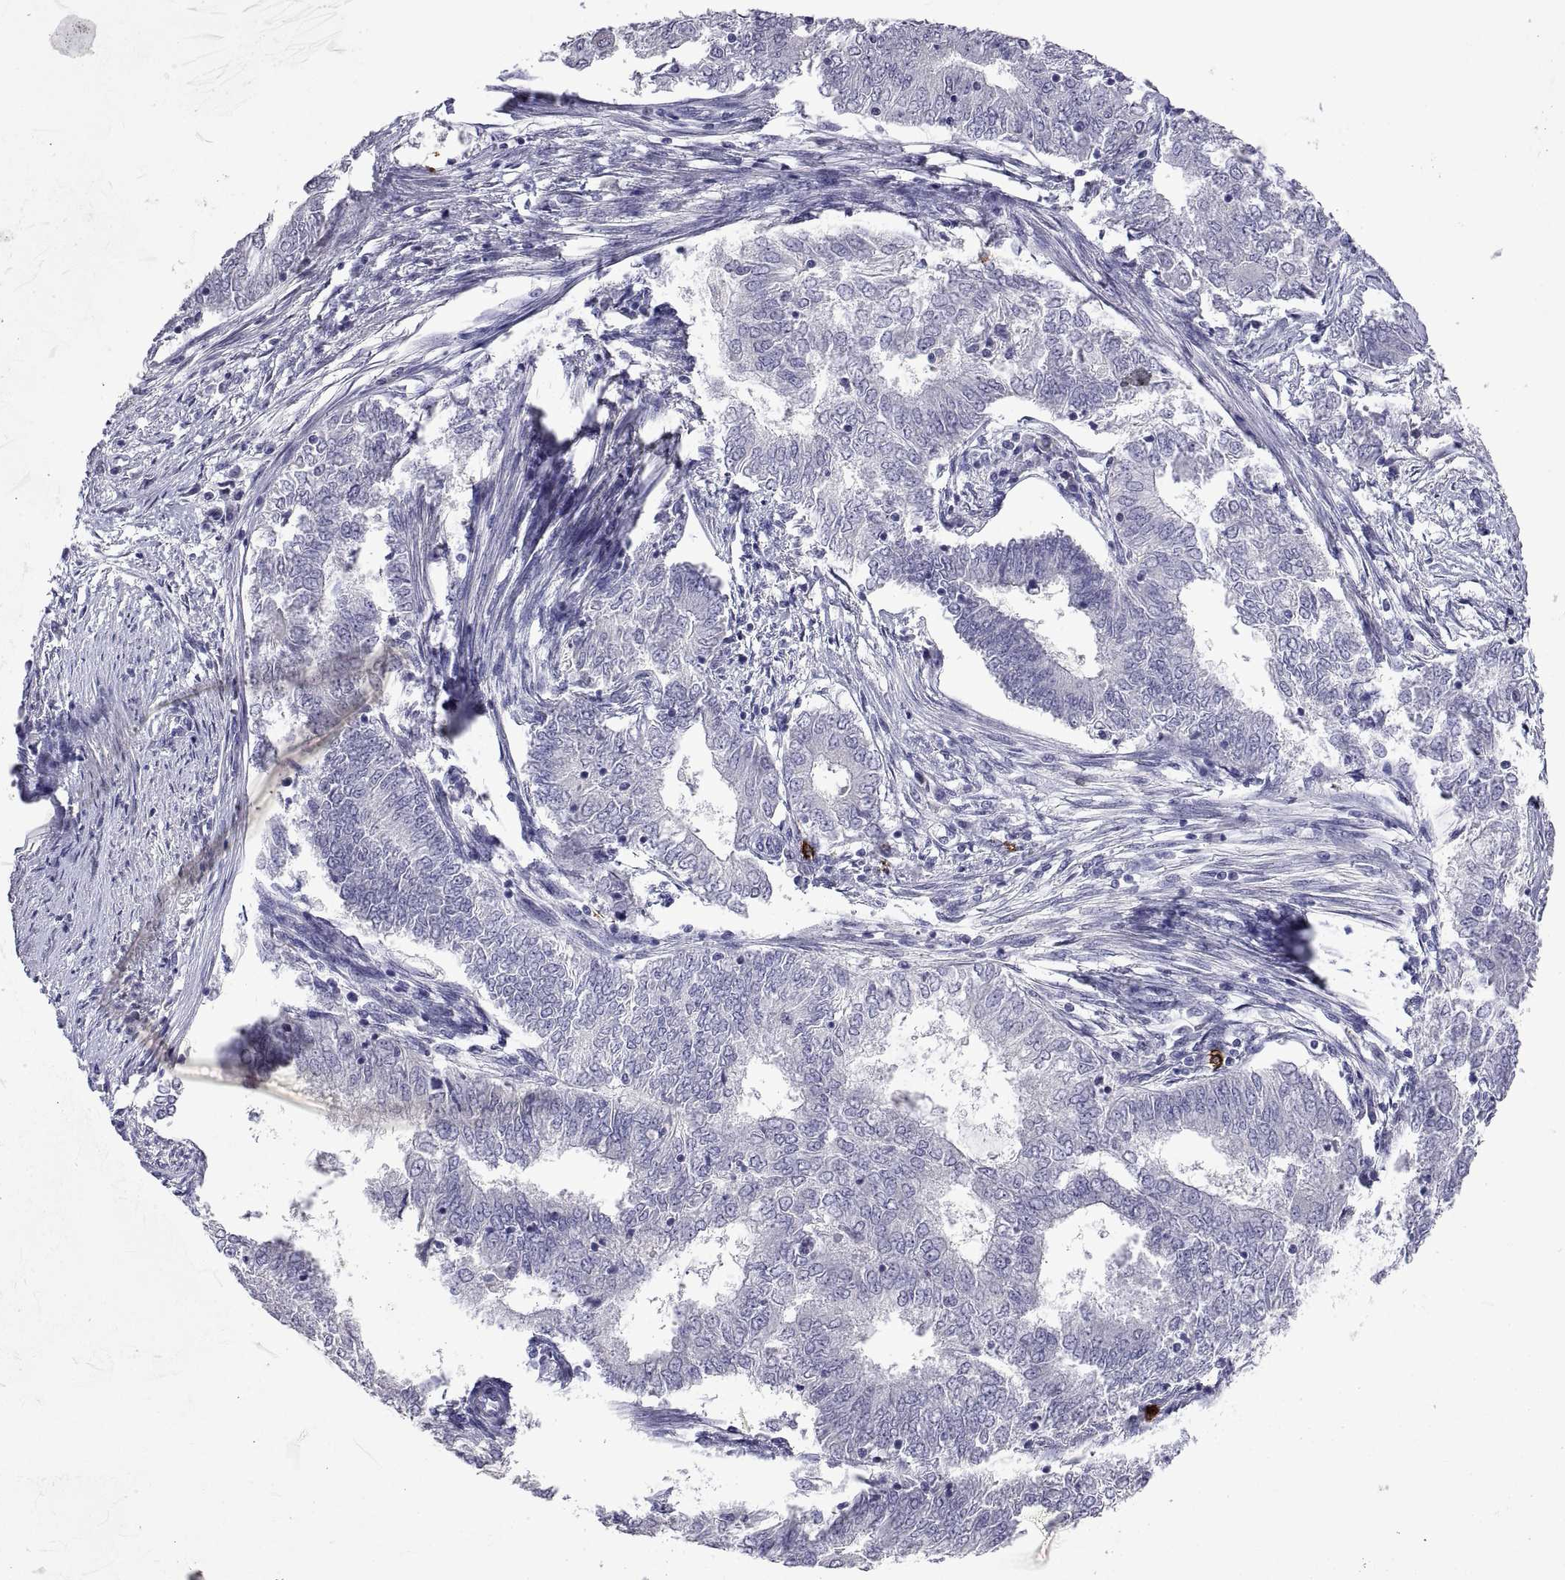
{"staining": {"intensity": "negative", "quantity": "none", "location": "none"}, "tissue": "endometrial cancer", "cell_type": "Tumor cells", "image_type": "cancer", "snomed": [{"axis": "morphology", "description": "Adenocarcinoma, NOS"}, {"axis": "topography", "description": "Endometrium"}], "caption": "Immunohistochemistry of human endometrial cancer (adenocarcinoma) demonstrates no expression in tumor cells.", "gene": "MS4A1", "patient": {"sex": "female", "age": 62}}